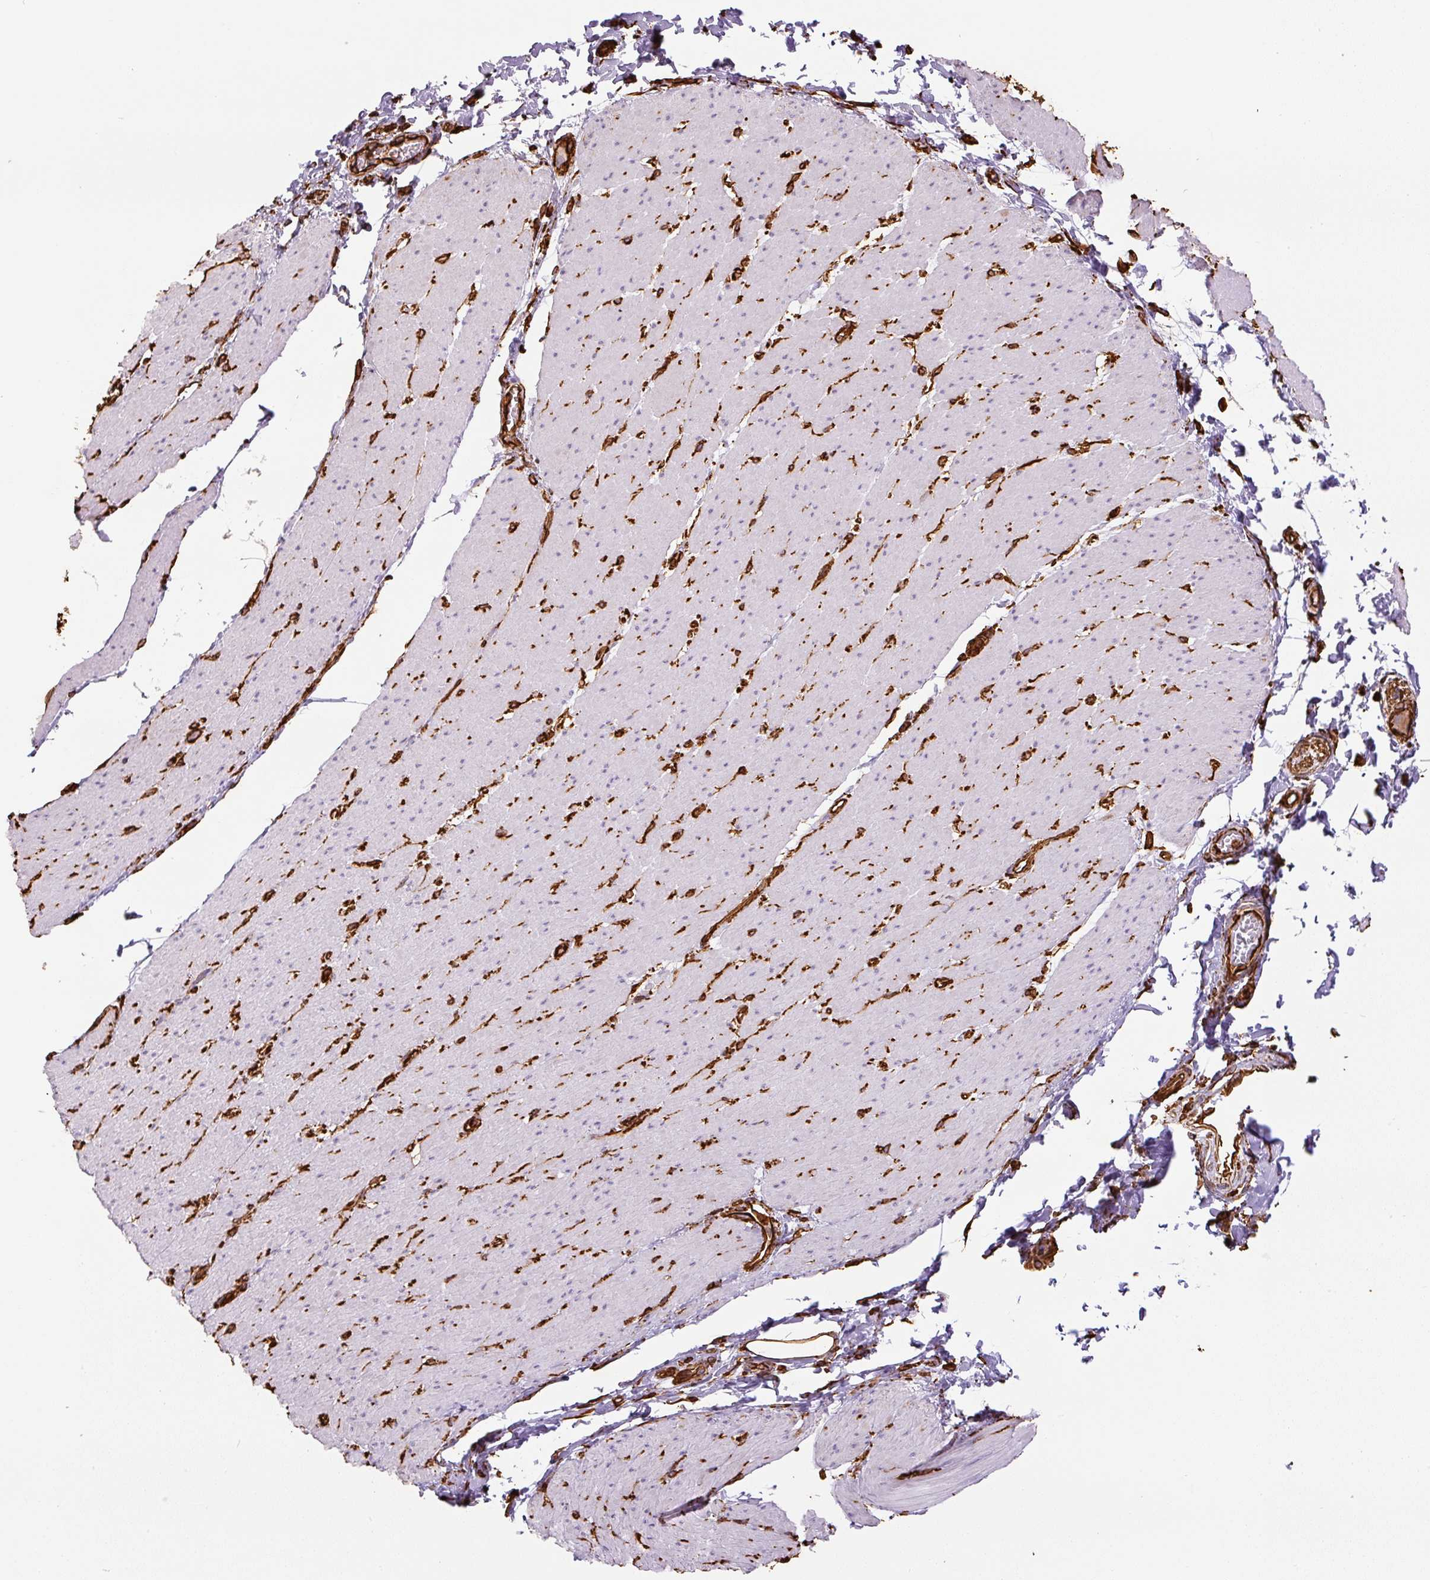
{"staining": {"intensity": "moderate", "quantity": "<25%", "location": "cytoplasmic/membranous"}, "tissue": "smooth muscle", "cell_type": "Smooth muscle cells", "image_type": "normal", "snomed": [{"axis": "morphology", "description": "Normal tissue, NOS"}, {"axis": "topography", "description": "Smooth muscle"}, {"axis": "topography", "description": "Rectum"}], "caption": "A low amount of moderate cytoplasmic/membranous positivity is present in about <25% of smooth muscle cells in normal smooth muscle. (brown staining indicates protein expression, while blue staining denotes nuclei).", "gene": "VIM", "patient": {"sex": "male", "age": 53}}